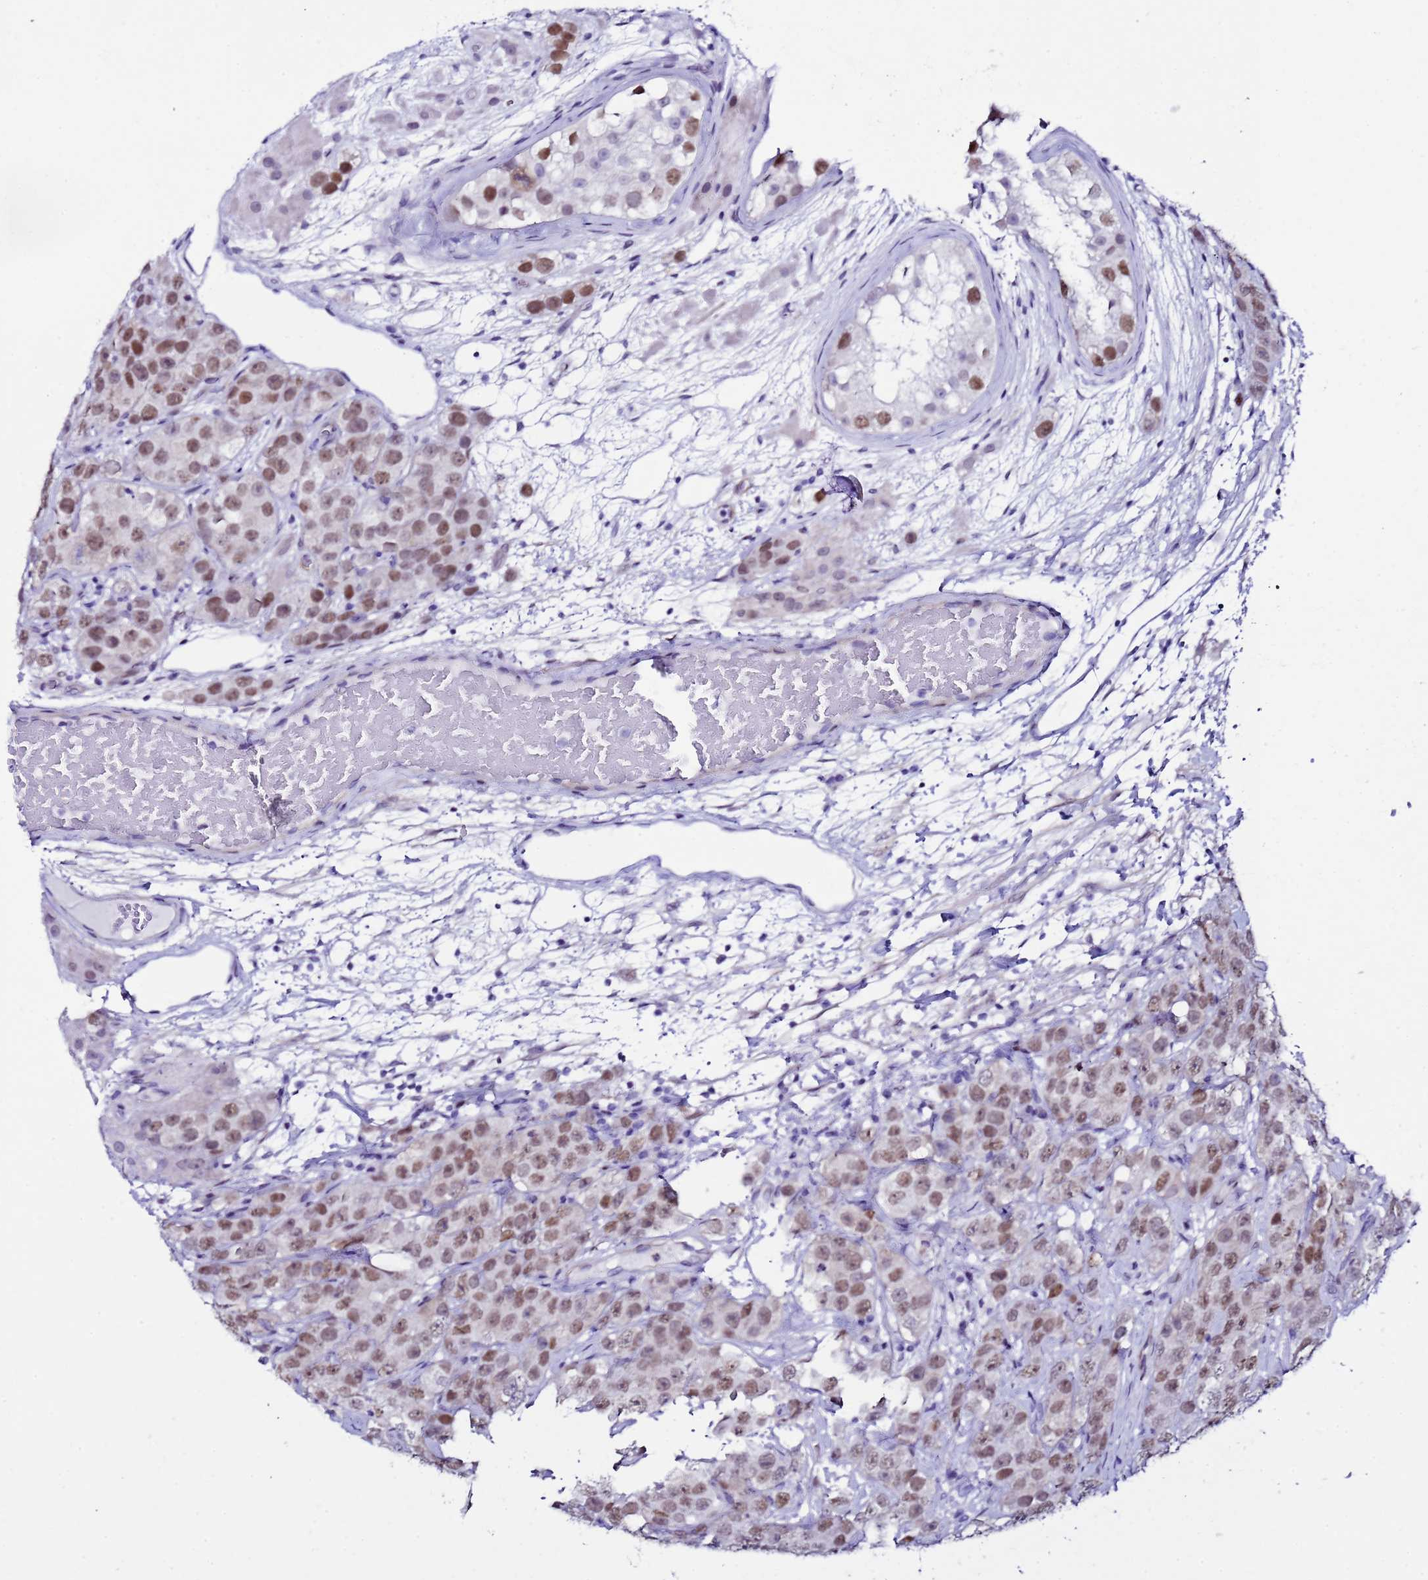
{"staining": {"intensity": "moderate", "quantity": ">75%", "location": "nuclear"}, "tissue": "testis cancer", "cell_type": "Tumor cells", "image_type": "cancer", "snomed": [{"axis": "morphology", "description": "Seminoma, NOS"}, {"axis": "topography", "description": "Testis"}], "caption": "Immunohistochemical staining of human testis cancer displays moderate nuclear protein positivity in about >75% of tumor cells.", "gene": "BCL7A", "patient": {"sex": "male", "age": 28}}